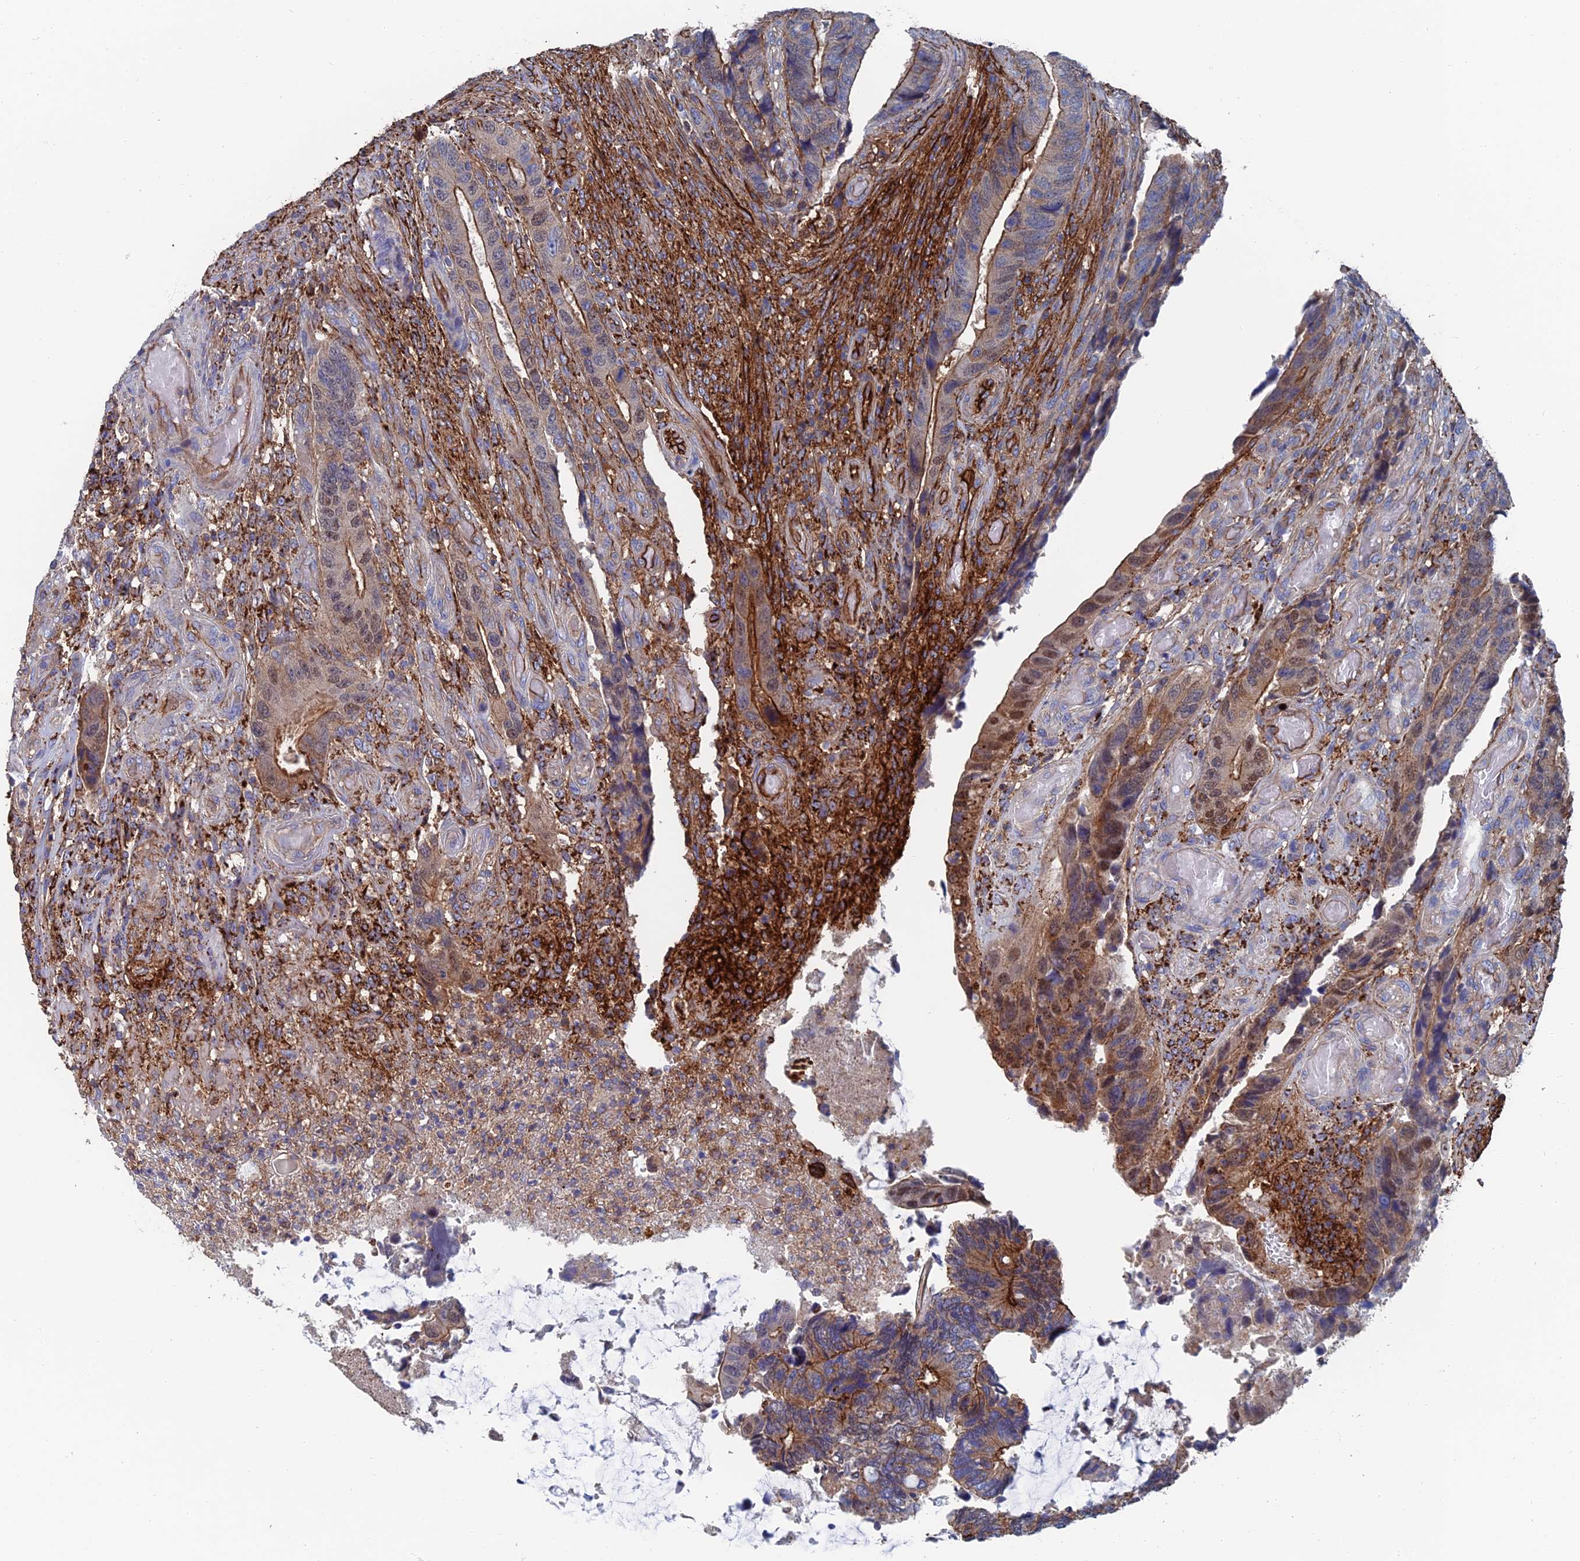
{"staining": {"intensity": "moderate", "quantity": "25%-75%", "location": "cytoplasmic/membranous,nuclear"}, "tissue": "colorectal cancer", "cell_type": "Tumor cells", "image_type": "cancer", "snomed": [{"axis": "morphology", "description": "Adenocarcinoma, NOS"}, {"axis": "topography", "description": "Colon"}], "caption": "Immunohistochemical staining of colorectal cancer reveals medium levels of moderate cytoplasmic/membranous and nuclear protein expression in about 25%-75% of tumor cells.", "gene": "SNX11", "patient": {"sex": "male", "age": 87}}